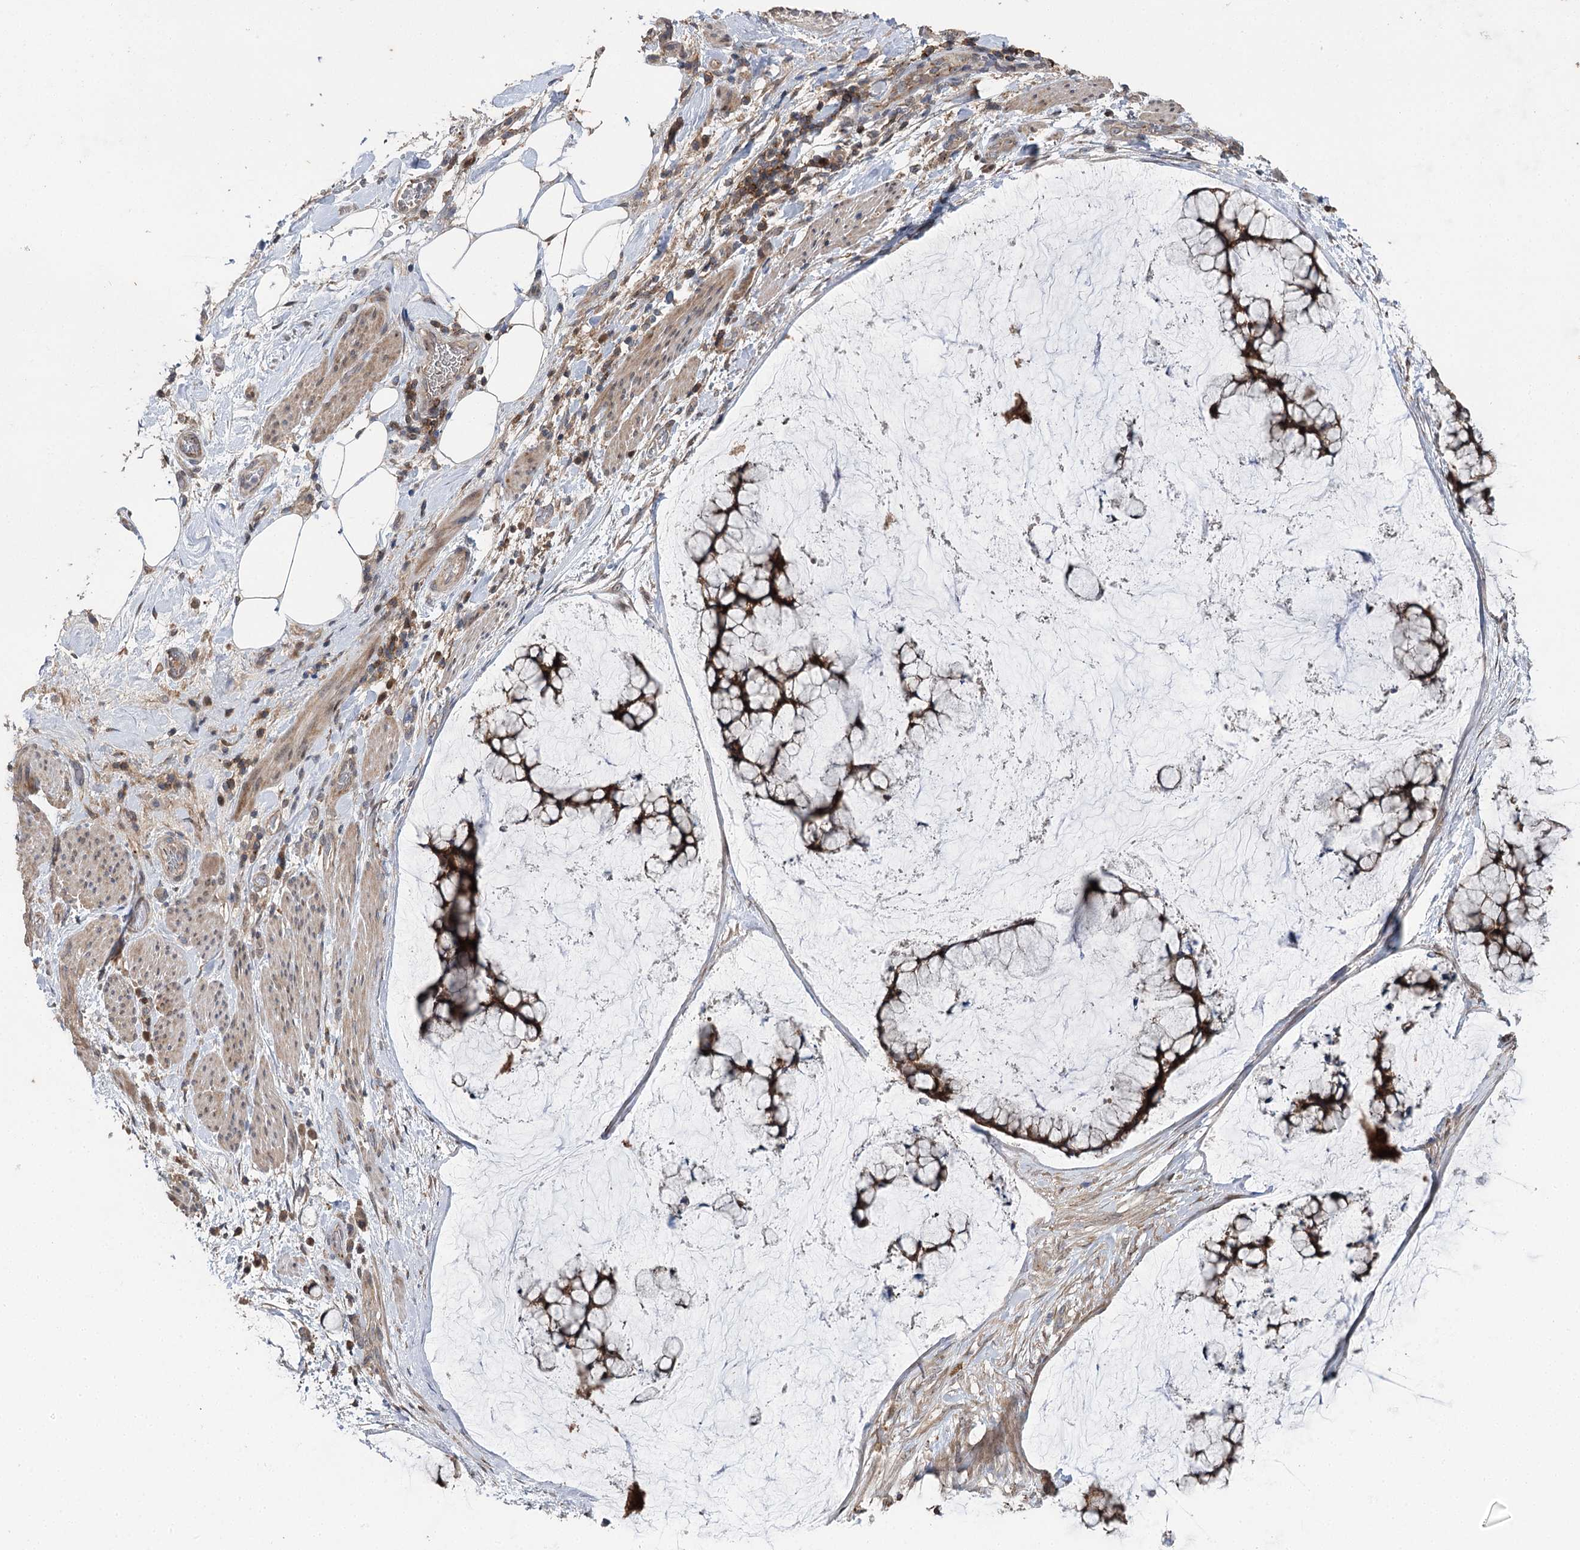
{"staining": {"intensity": "moderate", "quantity": ">75%", "location": "cytoplasmic/membranous"}, "tissue": "ovarian cancer", "cell_type": "Tumor cells", "image_type": "cancer", "snomed": [{"axis": "morphology", "description": "Cystadenocarcinoma, mucinous, NOS"}, {"axis": "topography", "description": "Ovary"}], "caption": "Ovarian cancer (mucinous cystadenocarcinoma) stained with a protein marker displays moderate staining in tumor cells.", "gene": "STX6", "patient": {"sex": "female", "age": 42}}